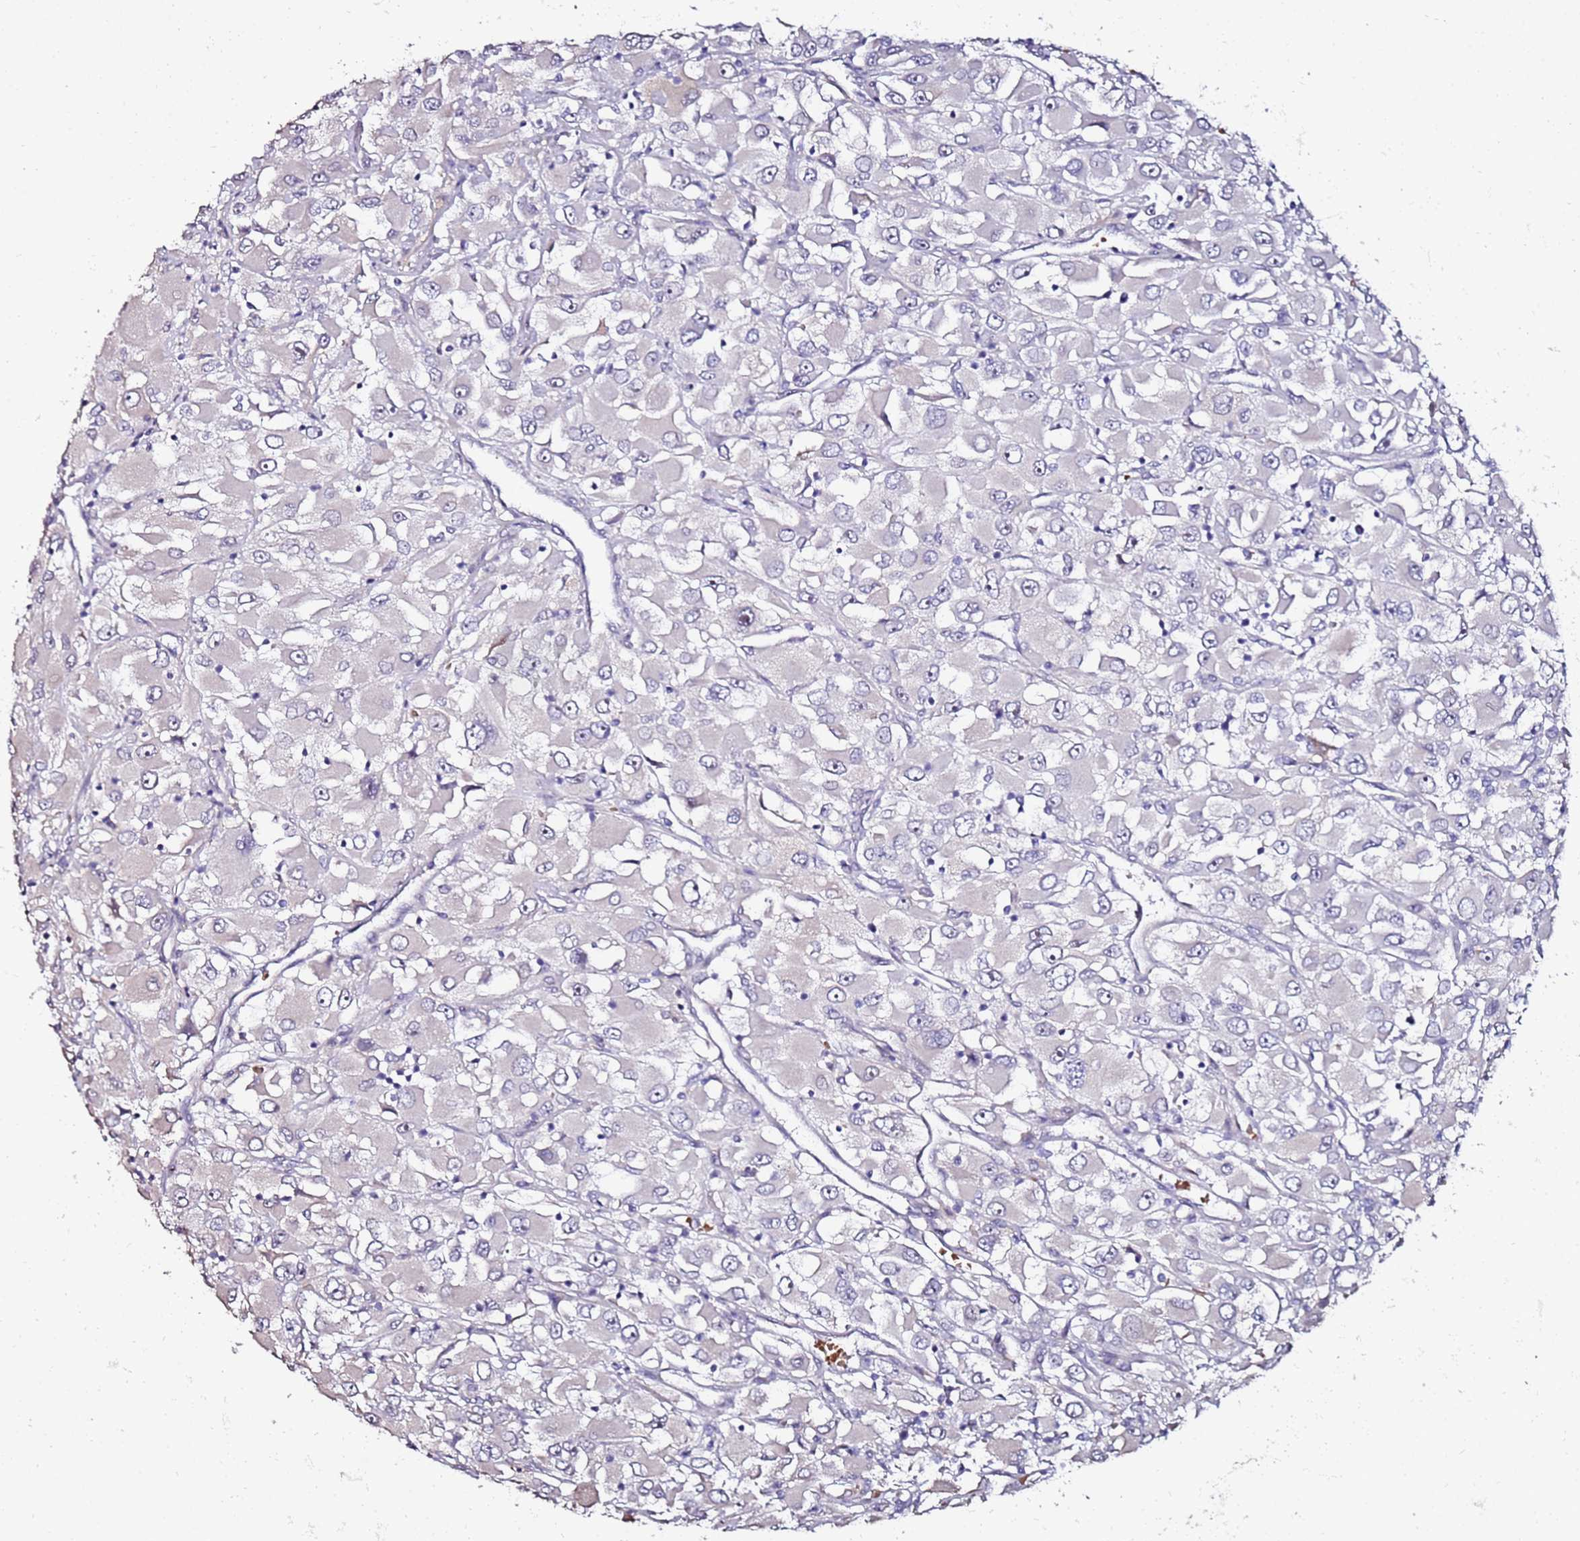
{"staining": {"intensity": "negative", "quantity": "none", "location": "none"}, "tissue": "renal cancer", "cell_type": "Tumor cells", "image_type": "cancer", "snomed": [{"axis": "morphology", "description": "Adenocarcinoma, NOS"}, {"axis": "topography", "description": "Kidney"}], "caption": "DAB immunohistochemical staining of renal adenocarcinoma exhibits no significant positivity in tumor cells.", "gene": "C3orf80", "patient": {"sex": "female", "age": 52}}